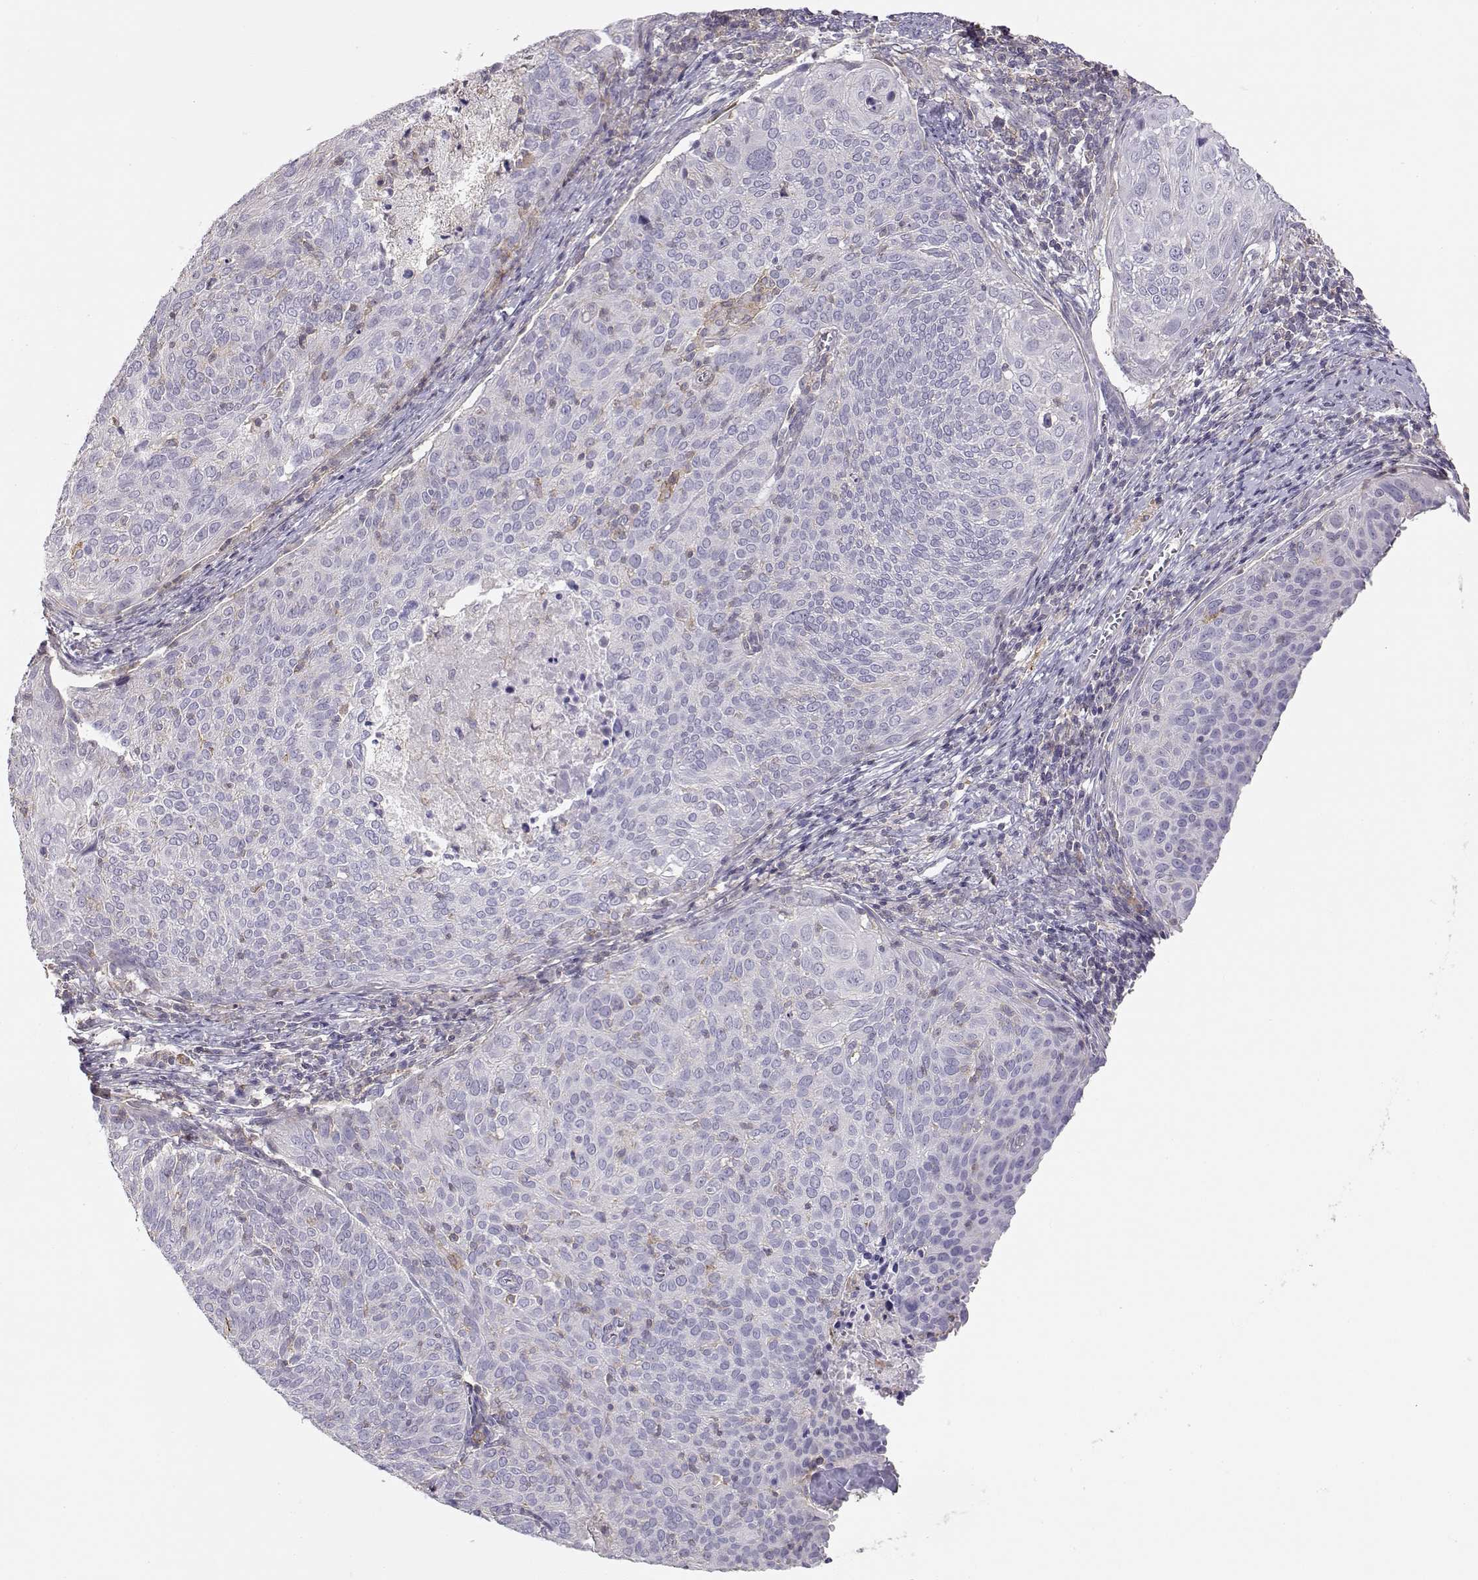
{"staining": {"intensity": "negative", "quantity": "none", "location": "none"}, "tissue": "cervical cancer", "cell_type": "Tumor cells", "image_type": "cancer", "snomed": [{"axis": "morphology", "description": "Squamous cell carcinoma, NOS"}, {"axis": "topography", "description": "Cervix"}], "caption": "High power microscopy photomicrograph of an immunohistochemistry (IHC) photomicrograph of cervical cancer (squamous cell carcinoma), revealing no significant staining in tumor cells.", "gene": "DAPL1", "patient": {"sex": "female", "age": 39}}